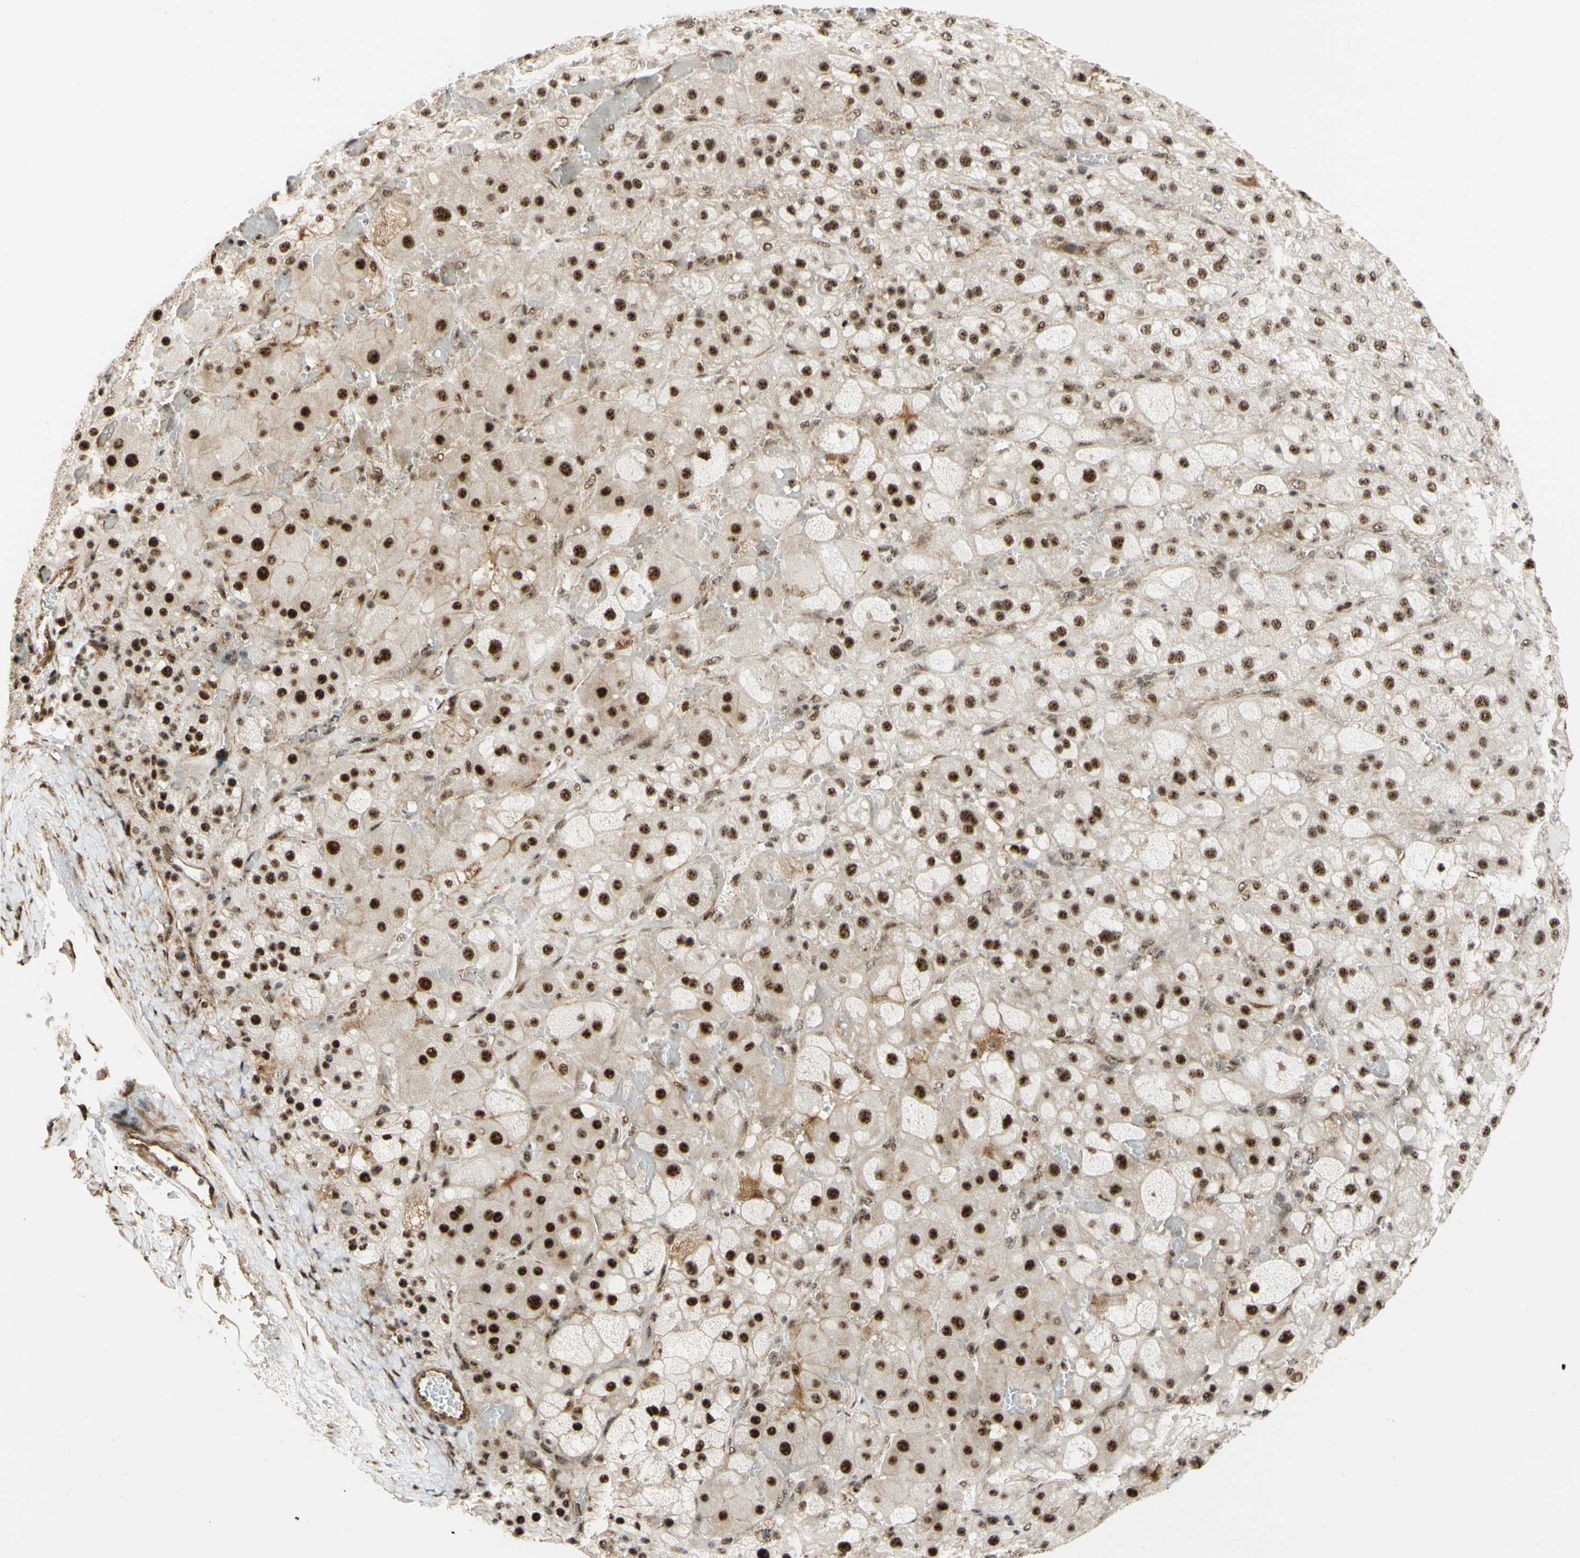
{"staining": {"intensity": "strong", "quantity": ">75%", "location": "nuclear"}, "tissue": "adrenal gland", "cell_type": "Glandular cells", "image_type": "normal", "snomed": [{"axis": "morphology", "description": "Normal tissue, NOS"}, {"axis": "topography", "description": "Adrenal gland"}], "caption": "Immunohistochemistry histopathology image of unremarkable adrenal gland stained for a protein (brown), which exhibits high levels of strong nuclear staining in approximately >75% of glandular cells.", "gene": "SAP18", "patient": {"sex": "female", "age": 47}}